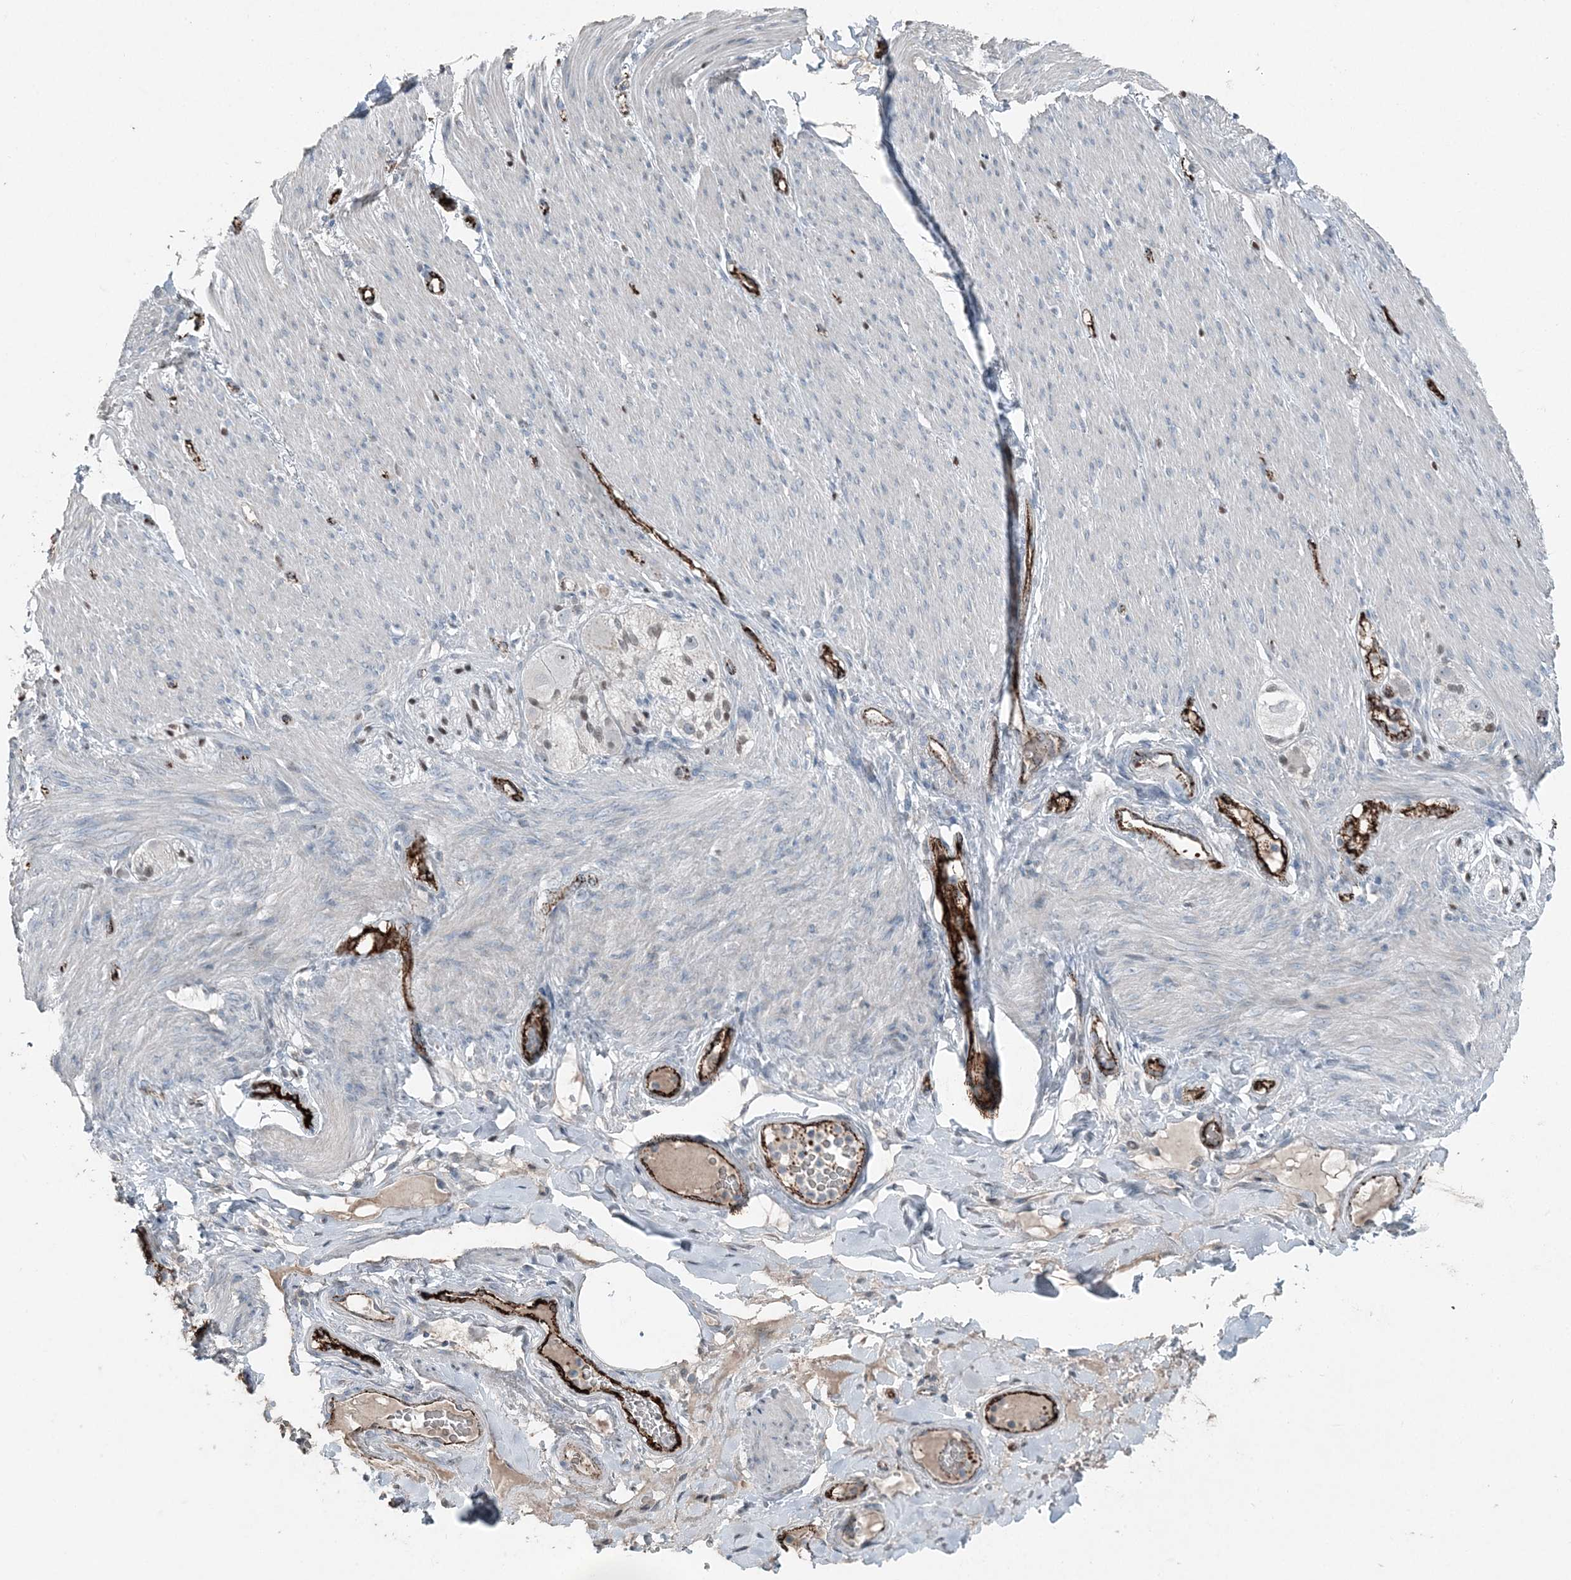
{"staining": {"intensity": "negative", "quantity": "none", "location": "none"}, "tissue": "adipose tissue", "cell_type": "Adipocytes", "image_type": "normal", "snomed": [{"axis": "morphology", "description": "Normal tissue, NOS"}, {"axis": "topography", "description": "Colon"}, {"axis": "topography", "description": "Peripheral nerve tissue"}], "caption": "Immunohistochemistry (IHC) histopathology image of normal adipose tissue stained for a protein (brown), which exhibits no positivity in adipocytes.", "gene": "ELOVL7", "patient": {"sex": "female", "age": 61}}